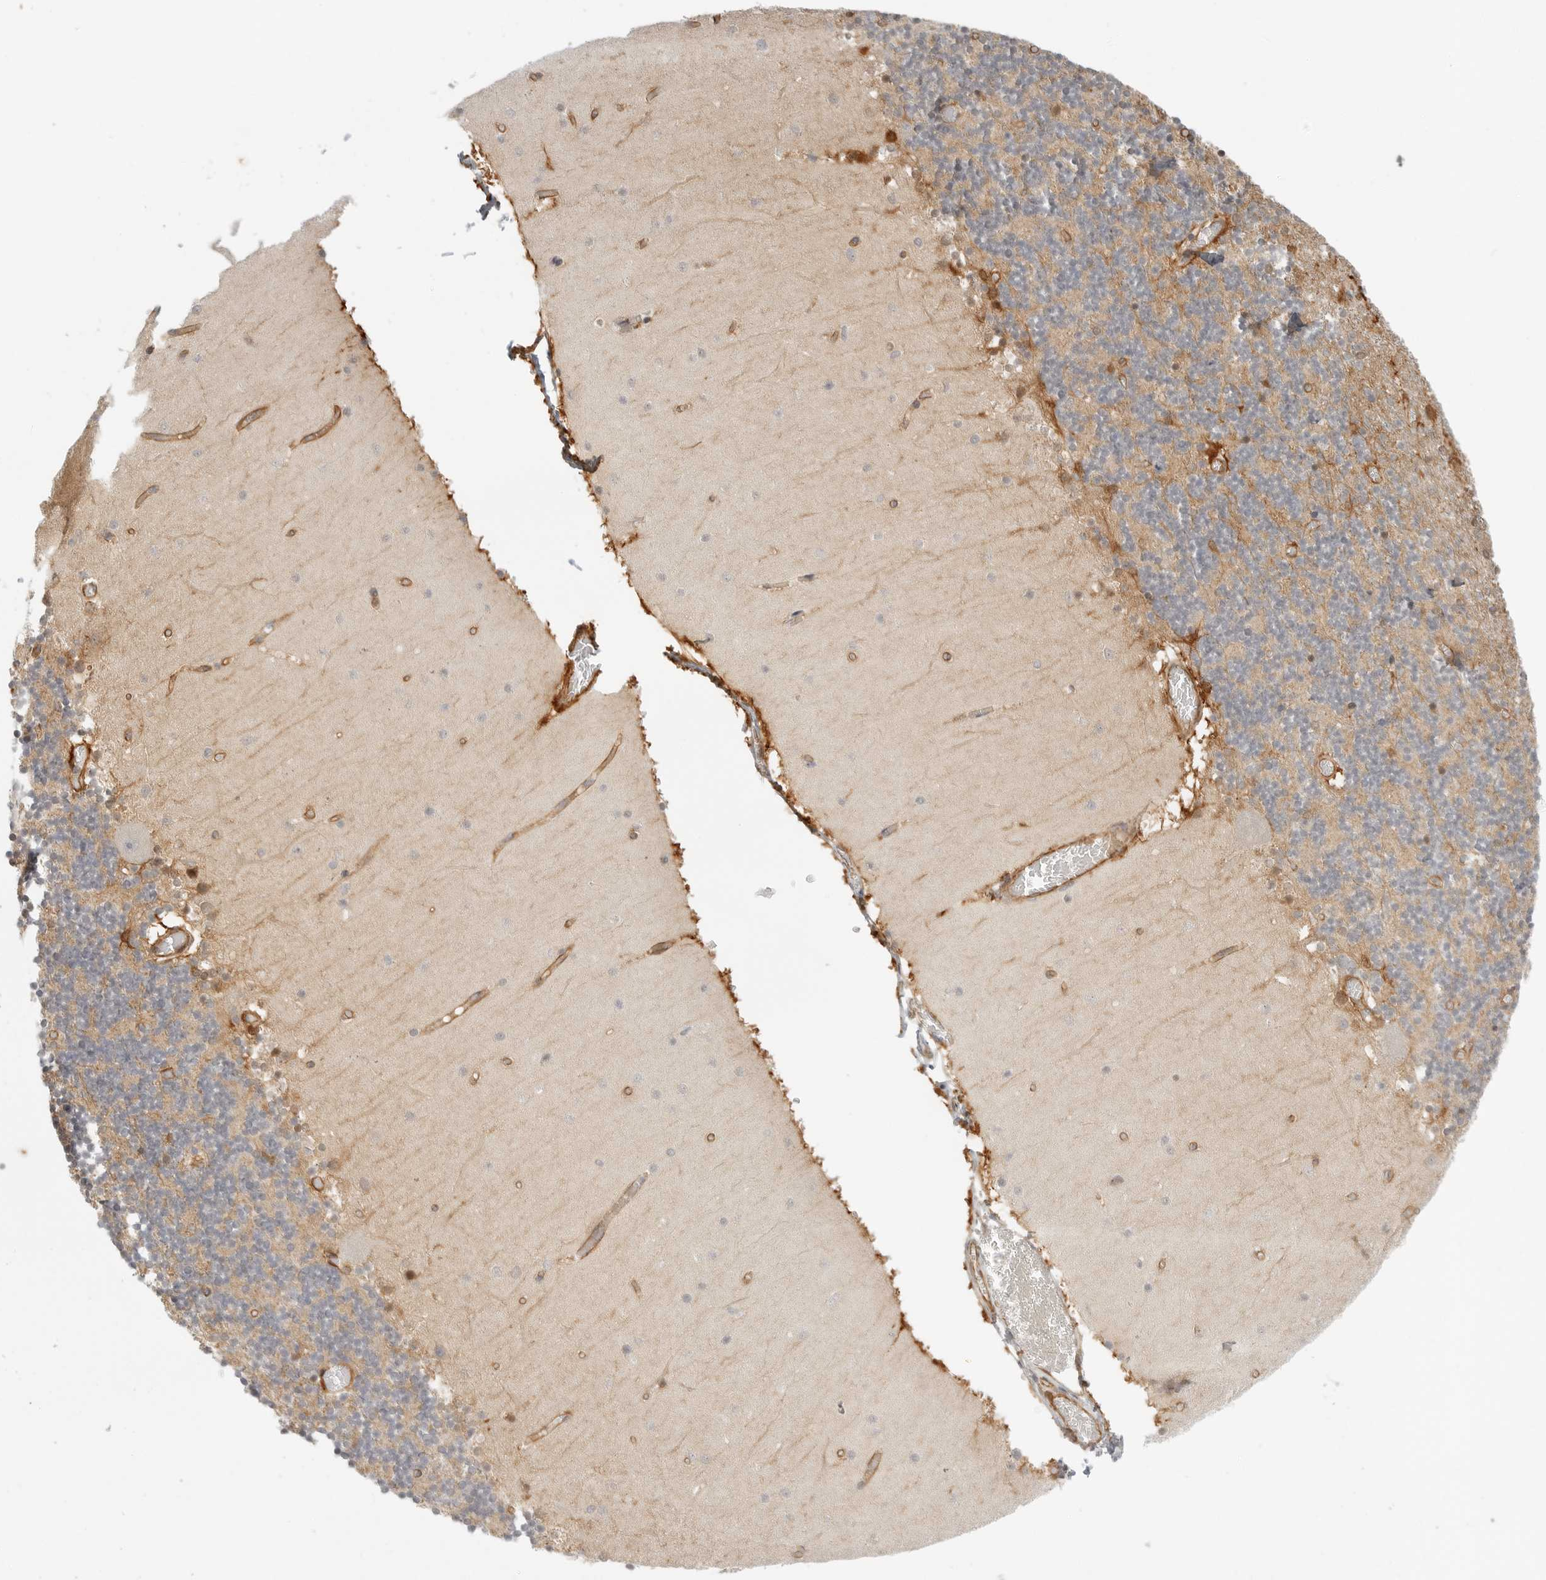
{"staining": {"intensity": "weak", "quantity": ">75%", "location": "cytoplasmic/membranous"}, "tissue": "cerebellum", "cell_type": "Cells in granular layer", "image_type": "normal", "snomed": [{"axis": "morphology", "description": "Normal tissue, NOS"}, {"axis": "topography", "description": "Cerebellum"}], "caption": "Protein analysis of benign cerebellum displays weak cytoplasmic/membranous expression in approximately >75% of cells in granular layer. The protein is stained brown, and the nuclei are stained in blue (DAB (3,3'-diaminobenzidine) IHC with brightfield microscopy, high magnification).", "gene": "ATOH7", "patient": {"sex": "female", "age": 28}}